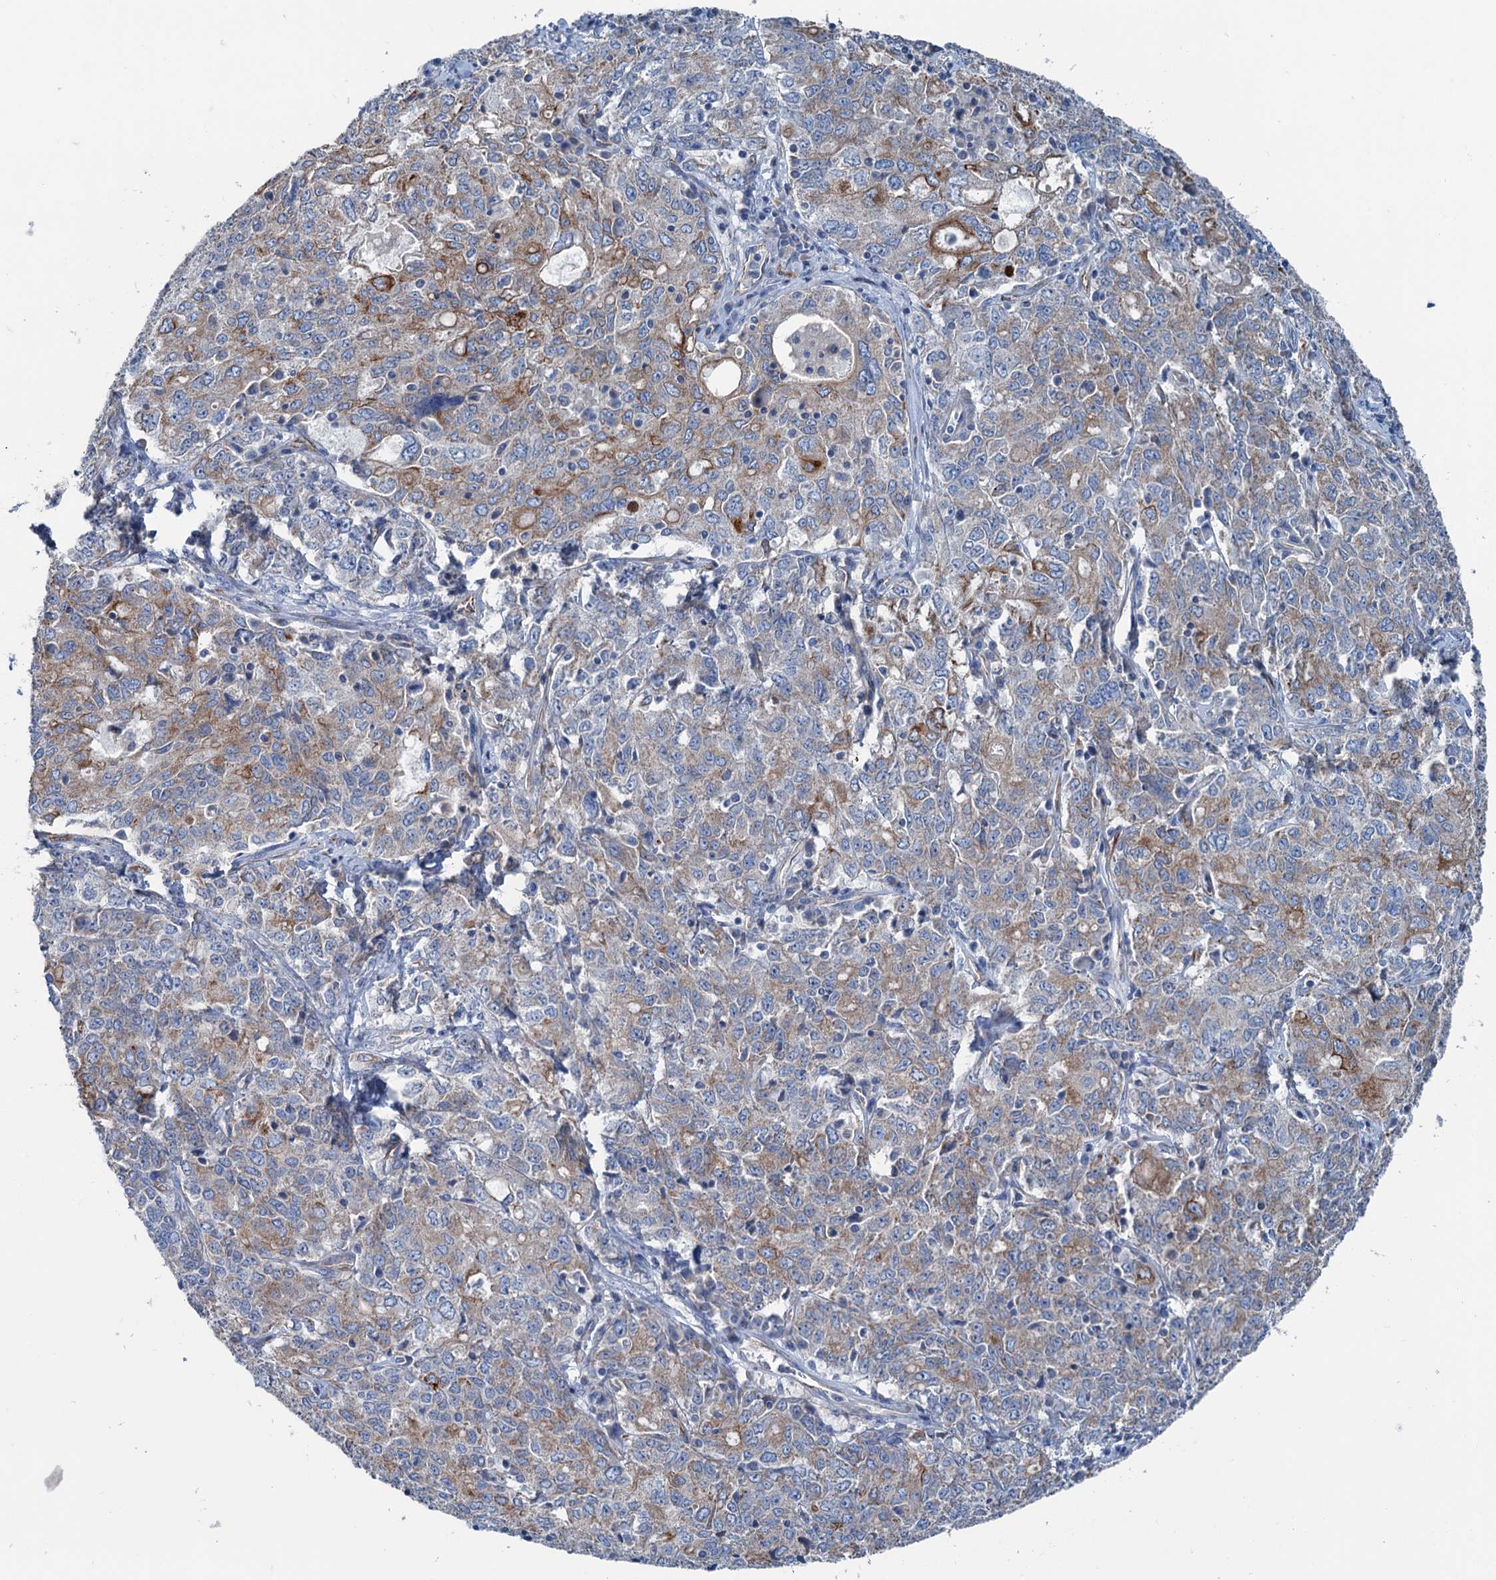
{"staining": {"intensity": "moderate", "quantity": "25%-75%", "location": "cytoplasmic/membranous"}, "tissue": "ovarian cancer", "cell_type": "Tumor cells", "image_type": "cancer", "snomed": [{"axis": "morphology", "description": "Carcinoma, endometroid"}, {"axis": "topography", "description": "Ovary"}], "caption": "Protein staining demonstrates moderate cytoplasmic/membranous staining in about 25%-75% of tumor cells in ovarian cancer. (IHC, brightfield microscopy, high magnification).", "gene": "CALCOCO1", "patient": {"sex": "female", "age": 62}}